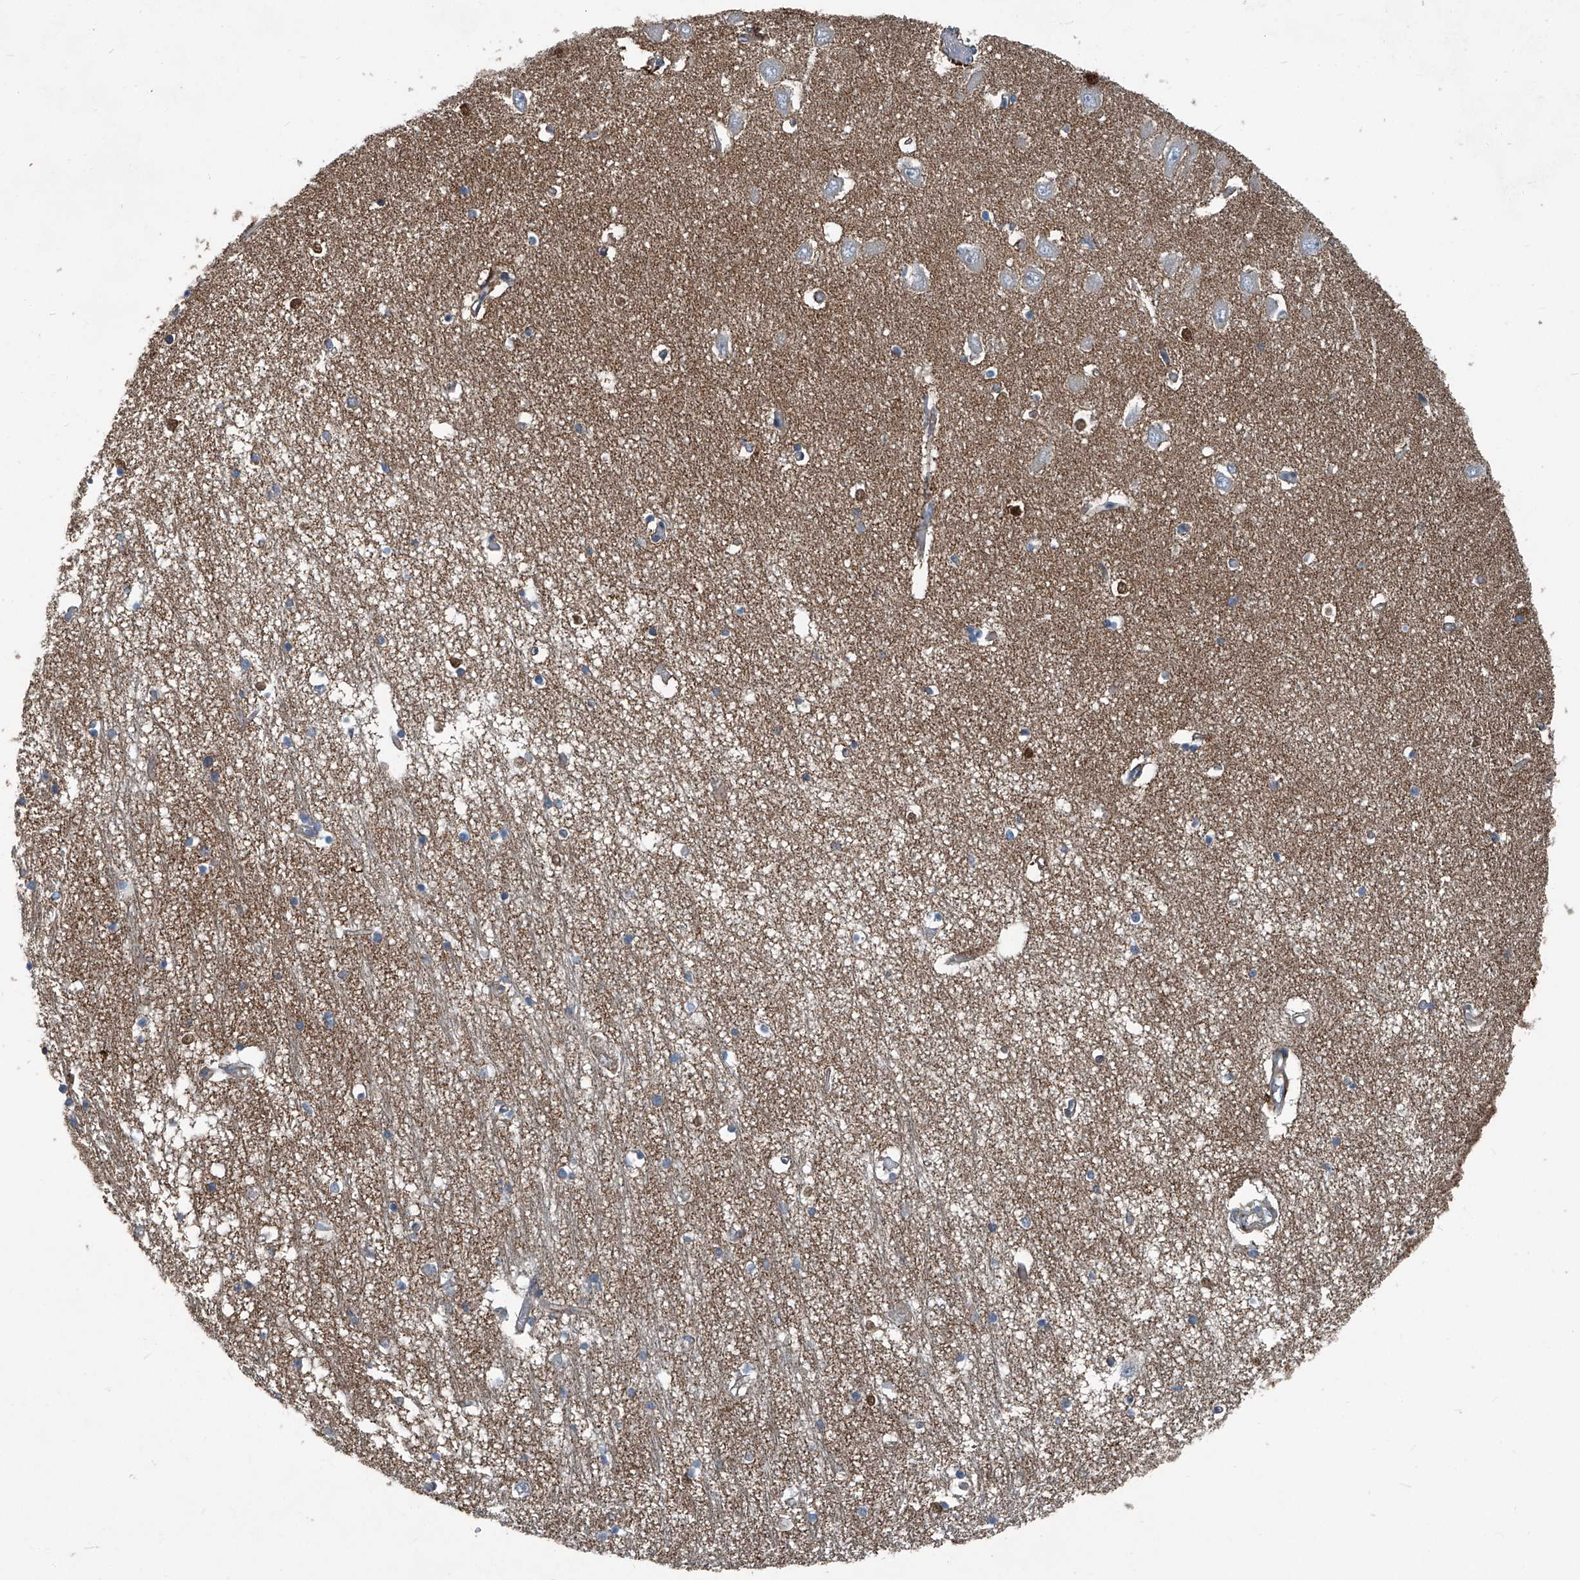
{"staining": {"intensity": "moderate", "quantity": "<25%", "location": "cytoplasmic/membranous"}, "tissue": "hippocampus", "cell_type": "Glial cells", "image_type": "normal", "snomed": [{"axis": "morphology", "description": "Normal tissue, NOS"}, {"axis": "topography", "description": "Hippocampus"}], "caption": "Benign hippocampus reveals moderate cytoplasmic/membranous staining in approximately <25% of glial cells (brown staining indicates protein expression, while blue staining denotes nuclei)..", "gene": "SEPTIN7", "patient": {"sex": "male", "age": 70}}